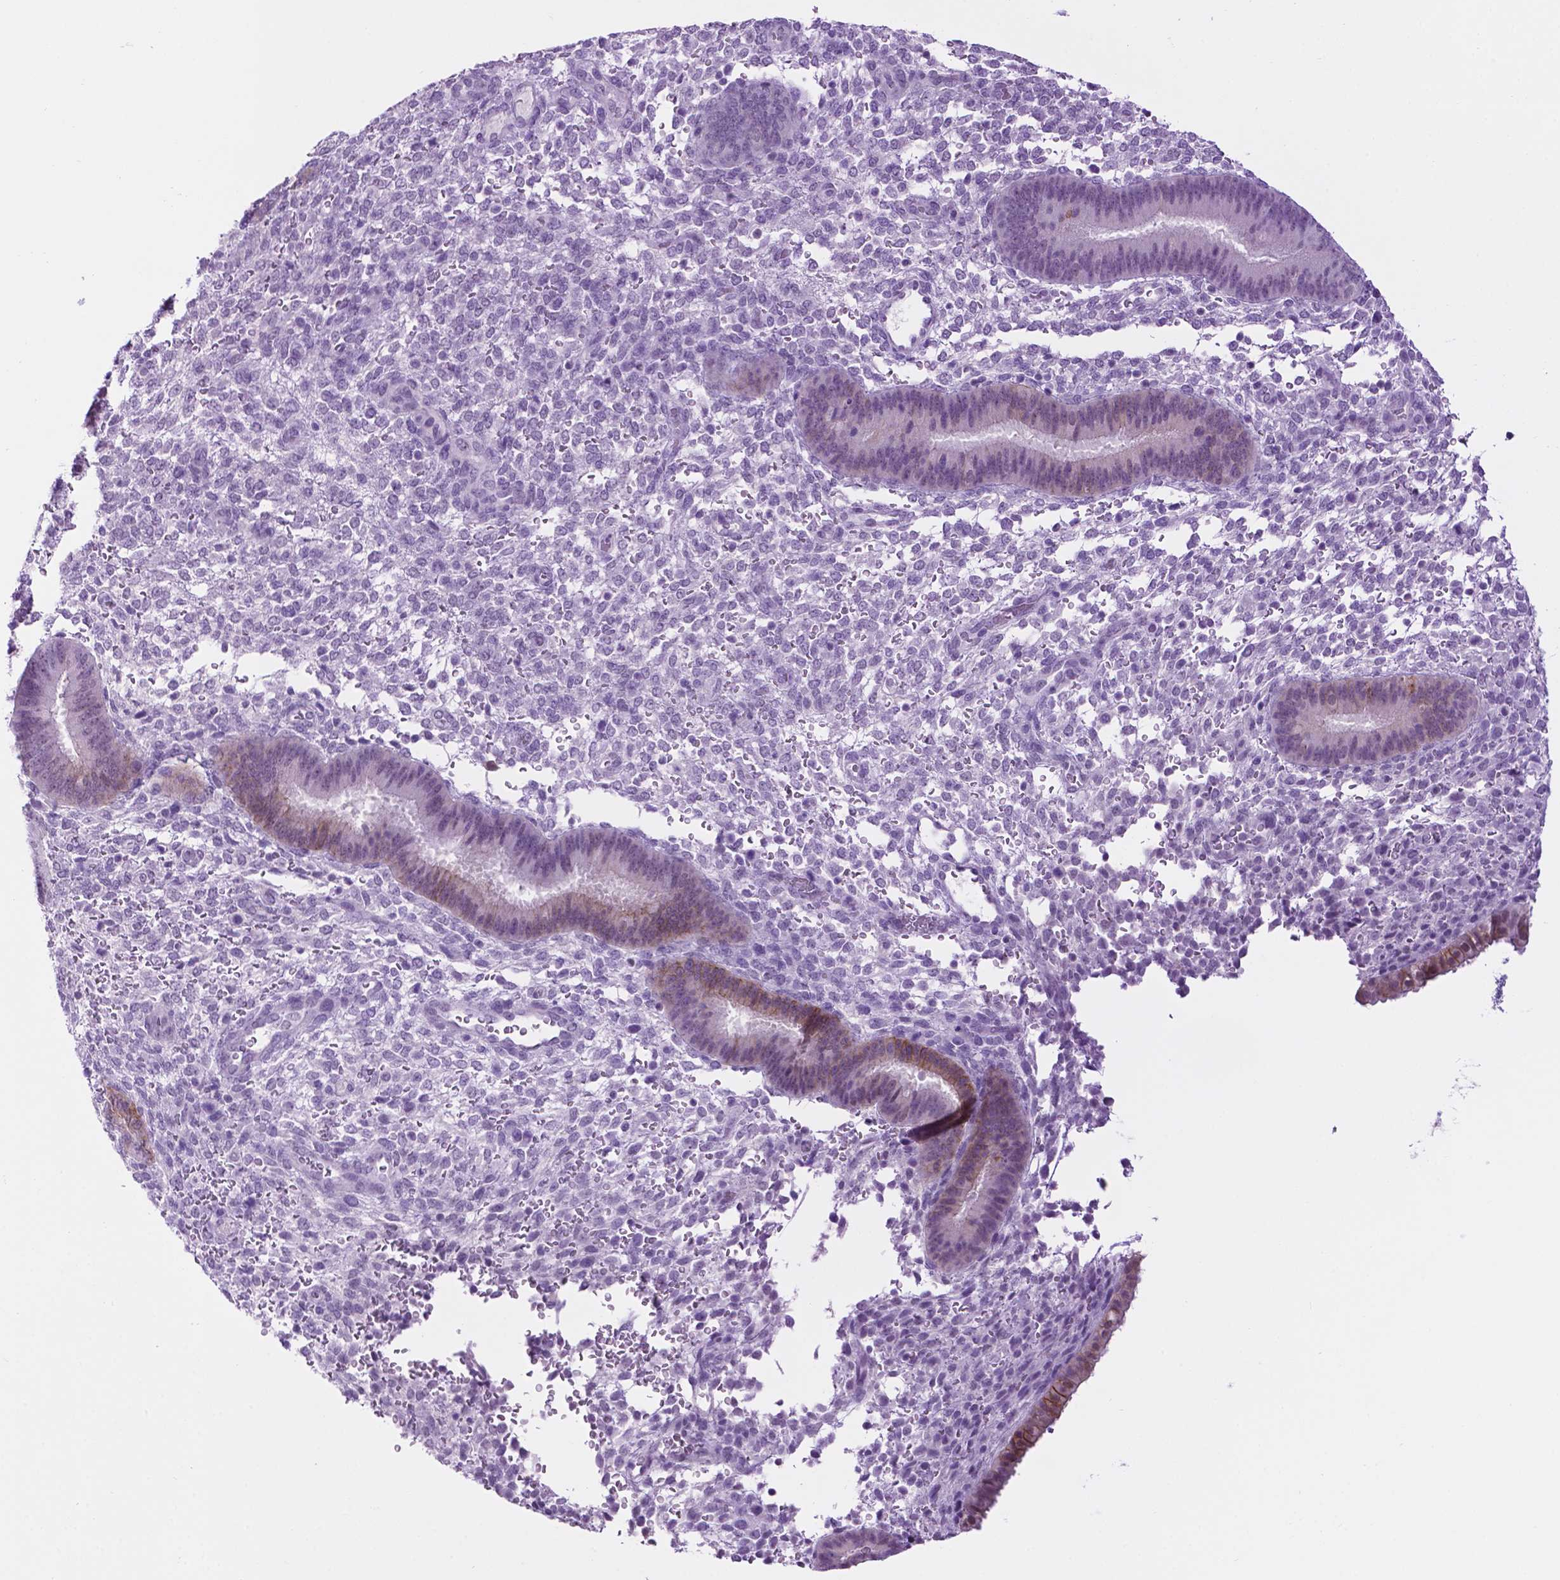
{"staining": {"intensity": "negative", "quantity": "none", "location": "none"}, "tissue": "endometrium", "cell_type": "Cells in endometrial stroma", "image_type": "normal", "snomed": [{"axis": "morphology", "description": "Normal tissue, NOS"}, {"axis": "topography", "description": "Endometrium"}], "caption": "An immunohistochemistry image of benign endometrium is shown. There is no staining in cells in endometrial stroma of endometrium.", "gene": "TACSTD2", "patient": {"sex": "female", "age": 39}}